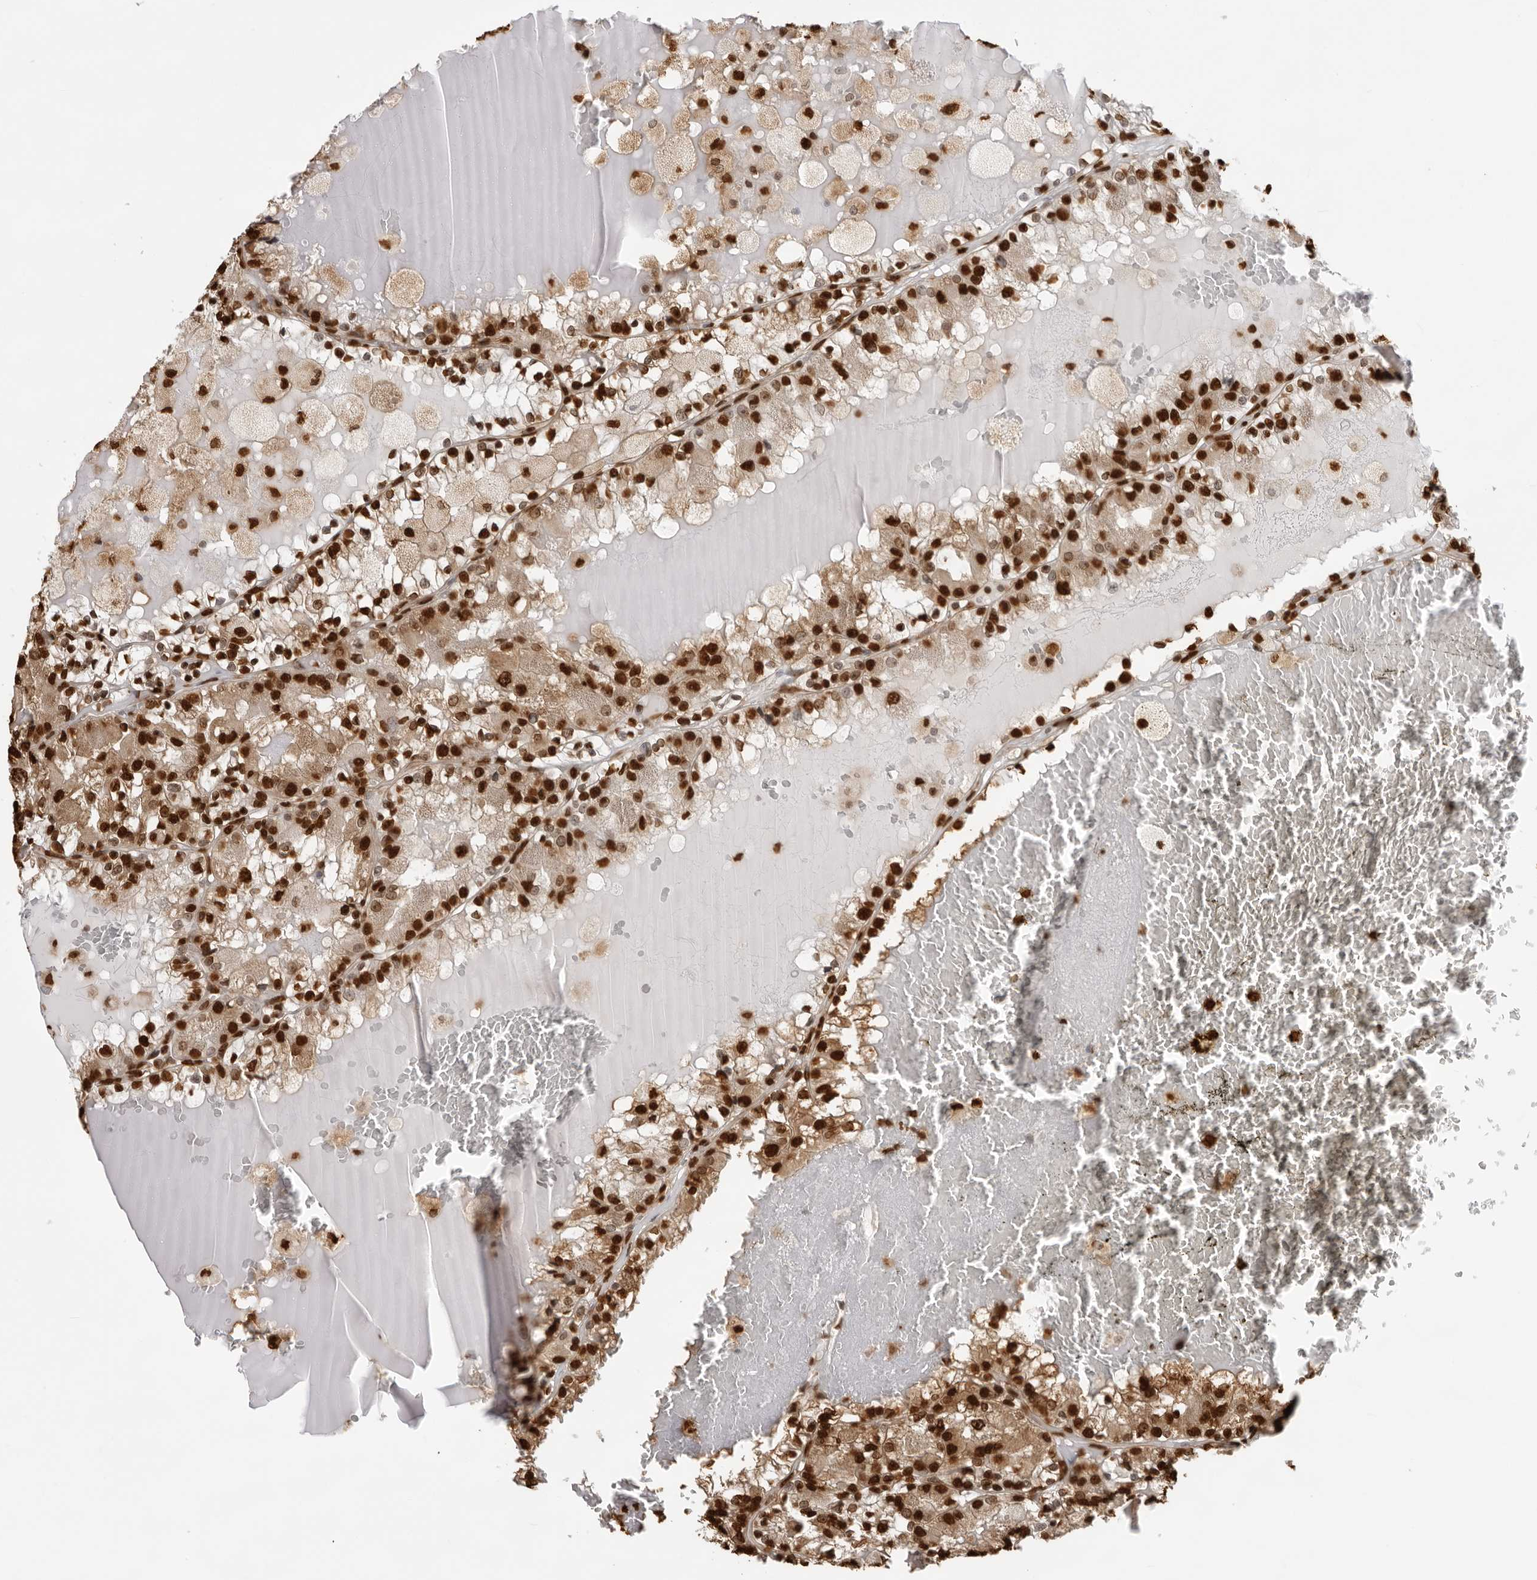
{"staining": {"intensity": "strong", "quantity": ">75%", "location": "cytoplasmic/membranous,nuclear"}, "tissue": "renal cancer", "cell_type": "Tumor cells", "image_type": "cancer", "snomed": [{"axis": "morphology", "description": "Adenocarcinoma, NOS"}, {"axis": "topography", "description": "Kidney"}], "caption": "Human renal adenocarcinoma stained for a protein (brown) reveals strong cytoplasmic/membranous and nuclear positive positivity in about >75% of tumor cells.", "gene": "ZFP91", "patient": {"sex": "female", "age": 56}}